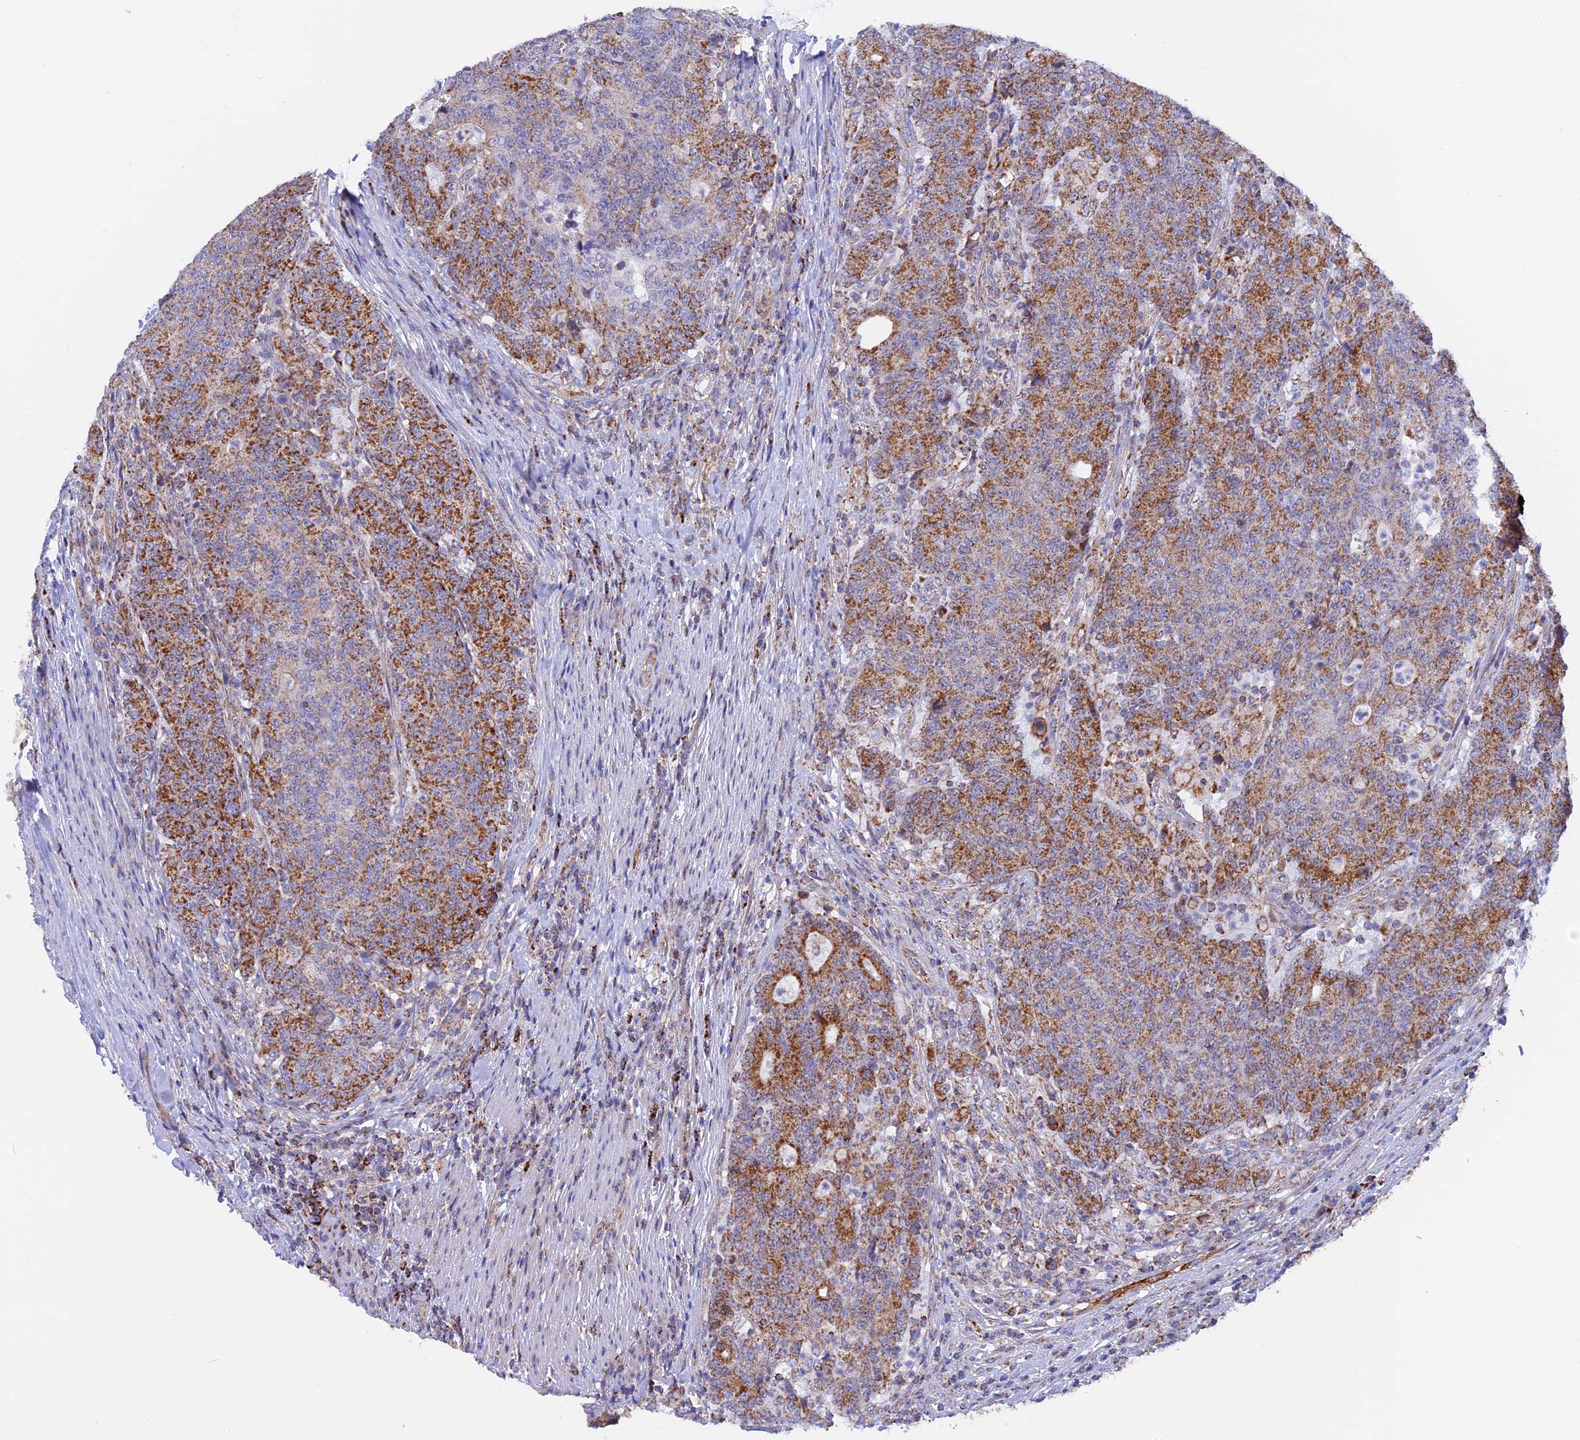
{"staining": {"intensity": "strong", "quantity": "25%-75%", "location": "cytoplasmic/membranous"}, "tissue": "colorectal cancer", "cell_type": "Tumor cells", "image_type": "cancer", "snomed": [{"axis": "morphology", "description": "Adenocarcinoma, NOS"}, {"axis": "topography", "description": "Colon"}], "caption": "Colorectal cancer (adenocarcinoma) stained for a protein (brown) demonstrates strong cytoplasmic/membranous positive expression in approximately 25%-75% of tumor cells.", "gene": "GCDH", "patient": {"sex": "female", "age": 75}}